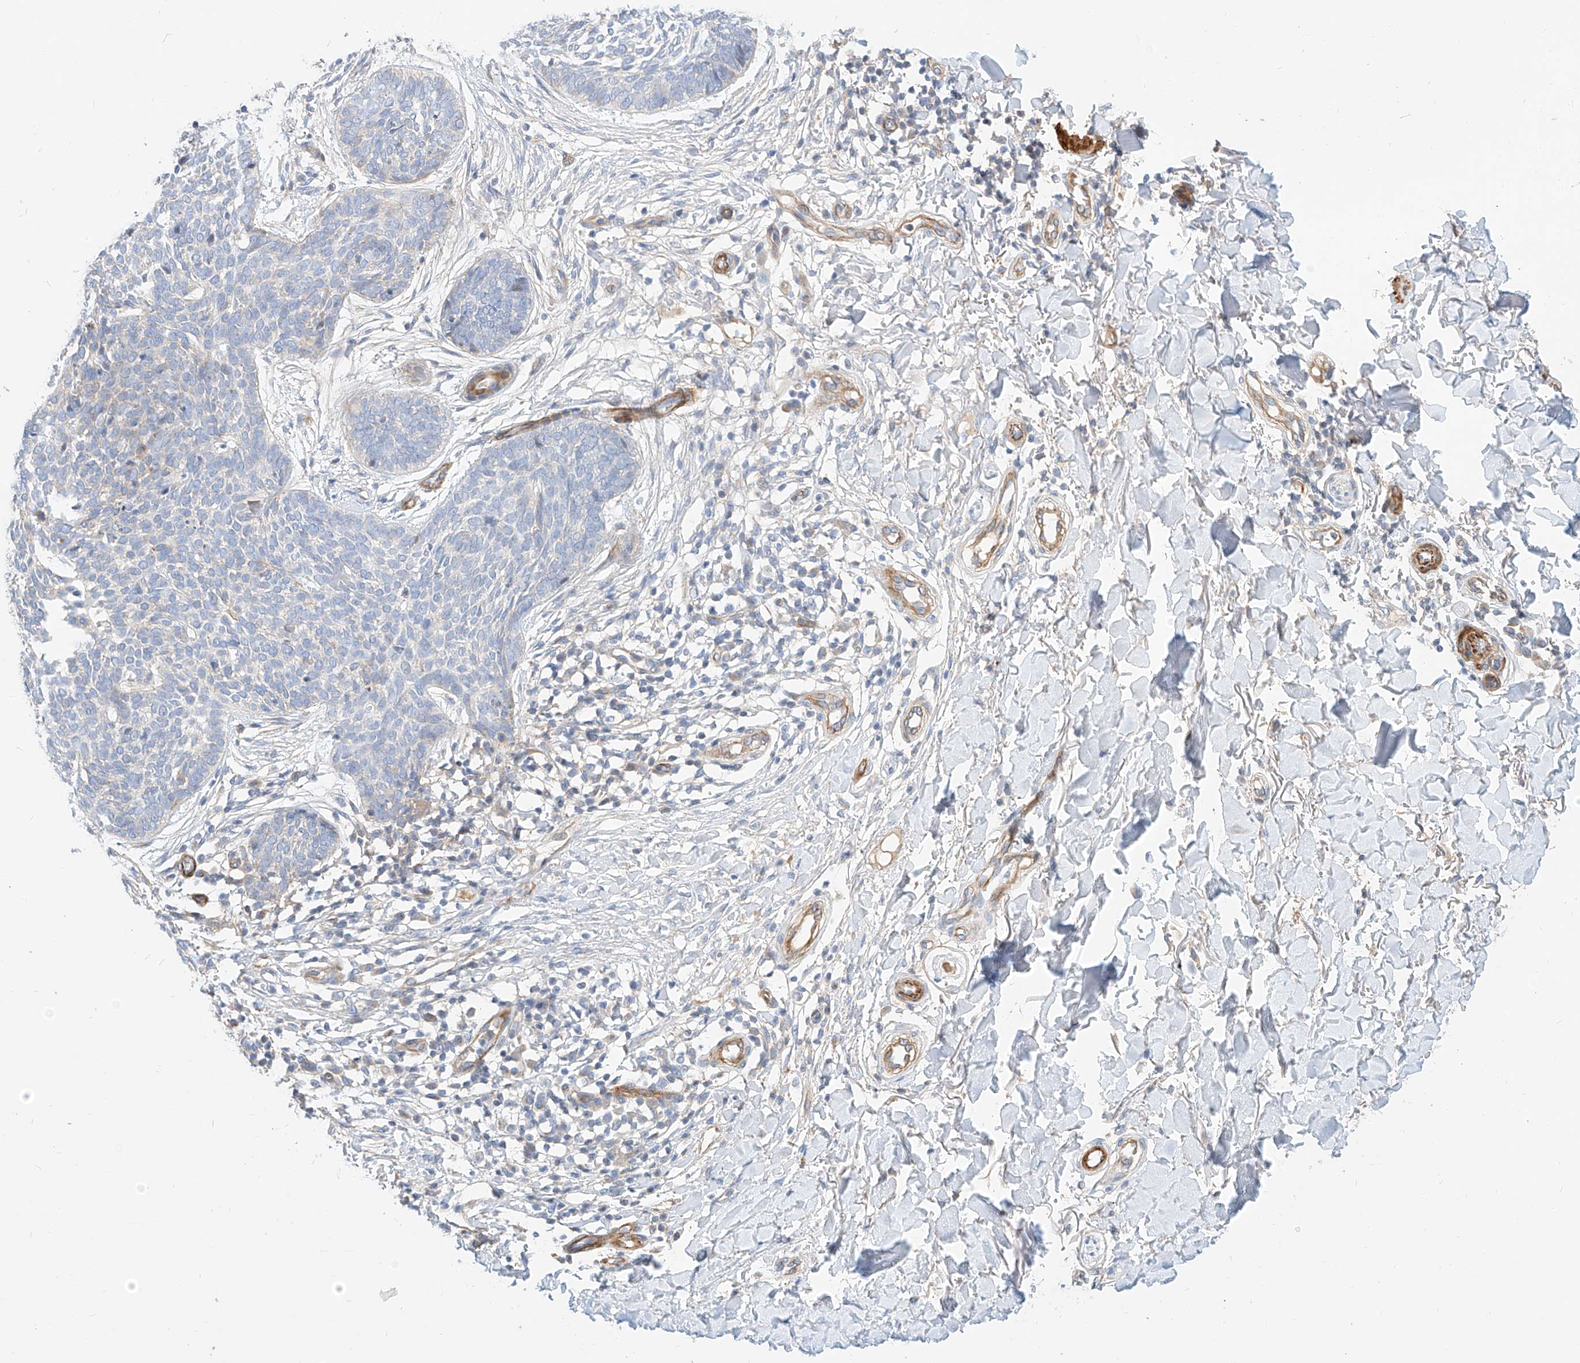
{"staining": {"intensity": "negative", "quantity": "none", "location": "none"}, "tissue": "skin cancer", "cell_type": "Tumor cells", "image_type": "cancer", "snomed": [{"axis": "morphology", "description": "Basal cell carcinoma"}, {"axis": "topography", "description": "Skin"}], "caption": "High magnification brightfield microscopy of skin cancer stained with DAB (brown) and counterstained with hematoxylin (blue): tumor cells show no significant staining.", "gene": "KCNH5", "patient": {"sex": "female", "age": 64}}